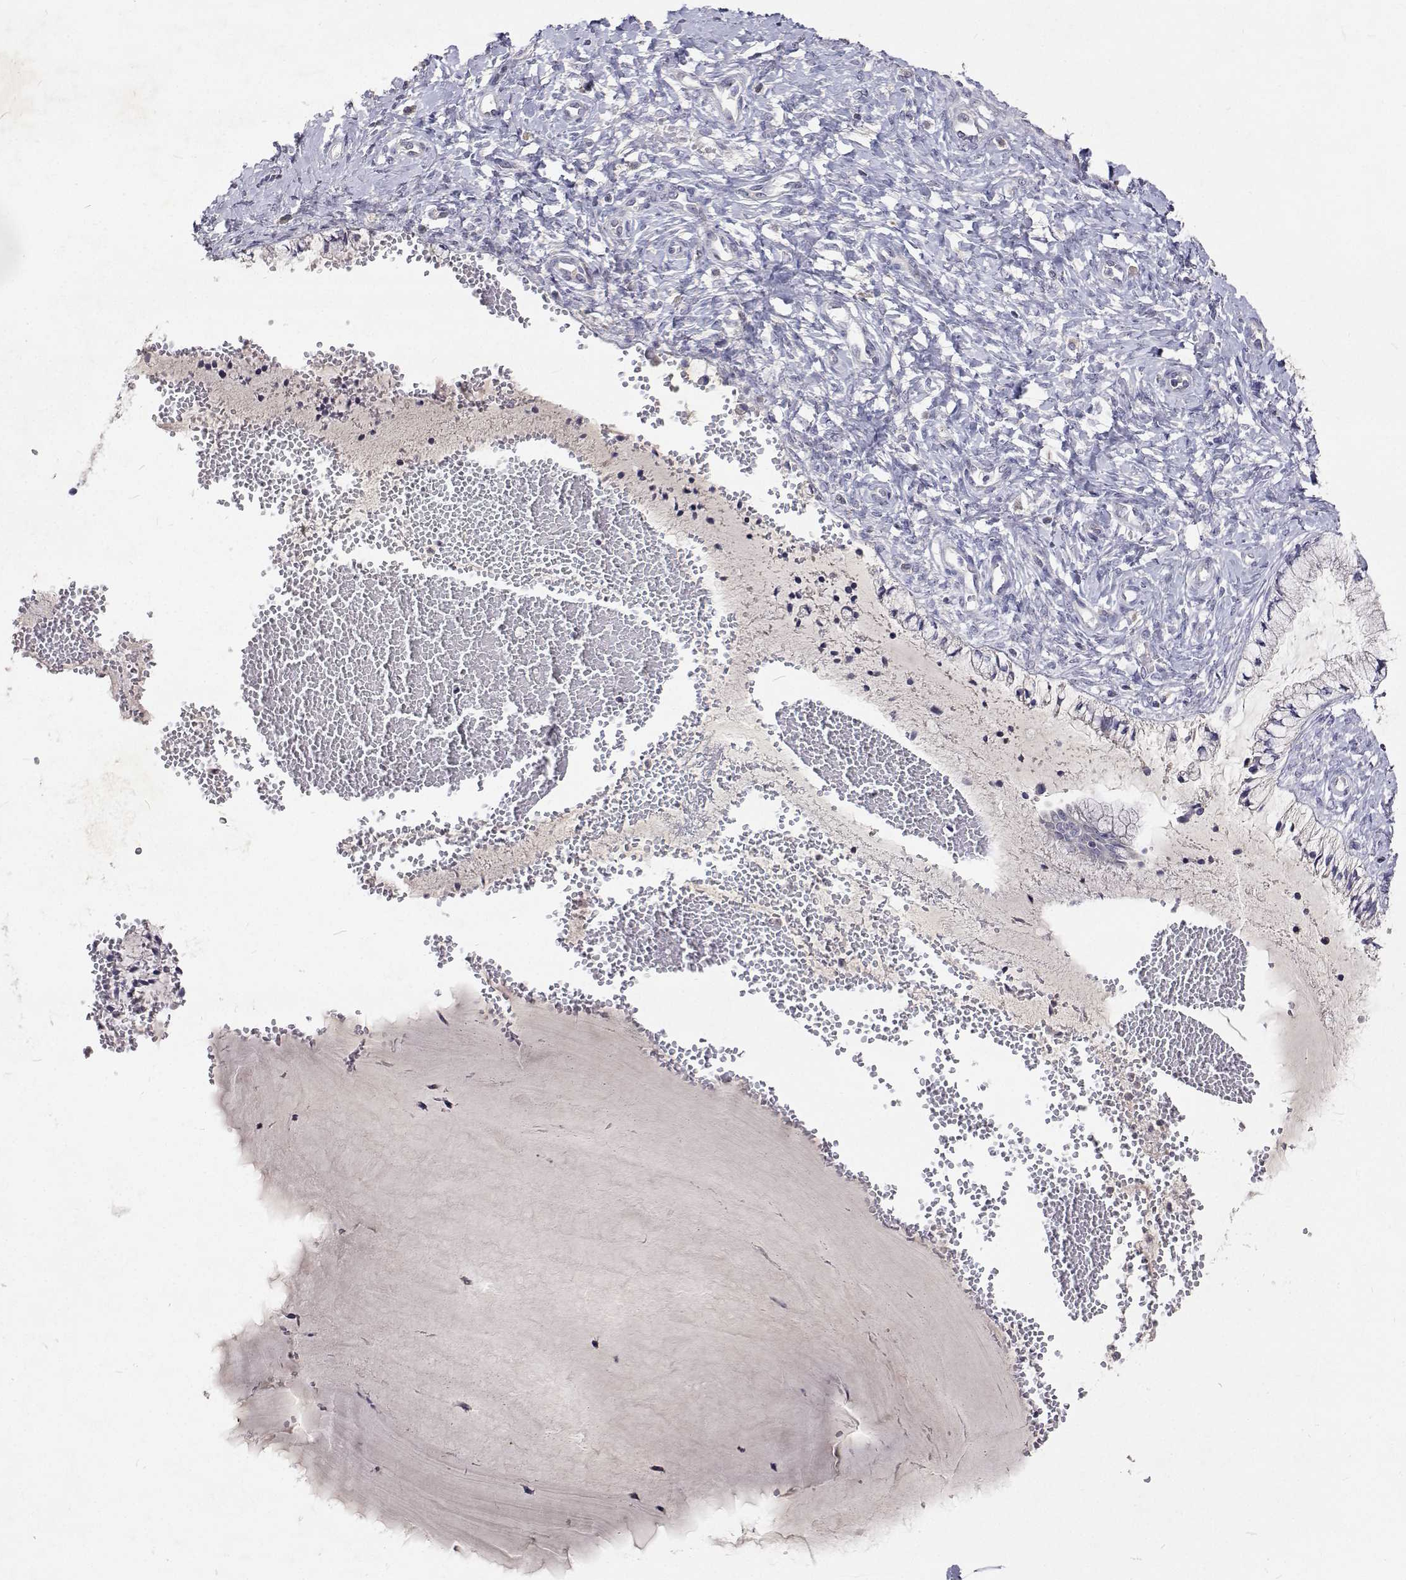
{"staining": {"intensity": "negative", "quantity": "none", "location": "none"}, "tissue": "cervix", "cell_type": "Glandular cells", "image_type": "normal", "snomed": [{"axis": "morphology", "description": "Normal tissue, NOS"}, {"axis": "topography", "description": "Cervix"}], "caption": "The histopathology image shows no staining of glandular cells in unremarkable cervix.", "gene": "TRIM60", "patient": {"sex": "female", "age": 37}}